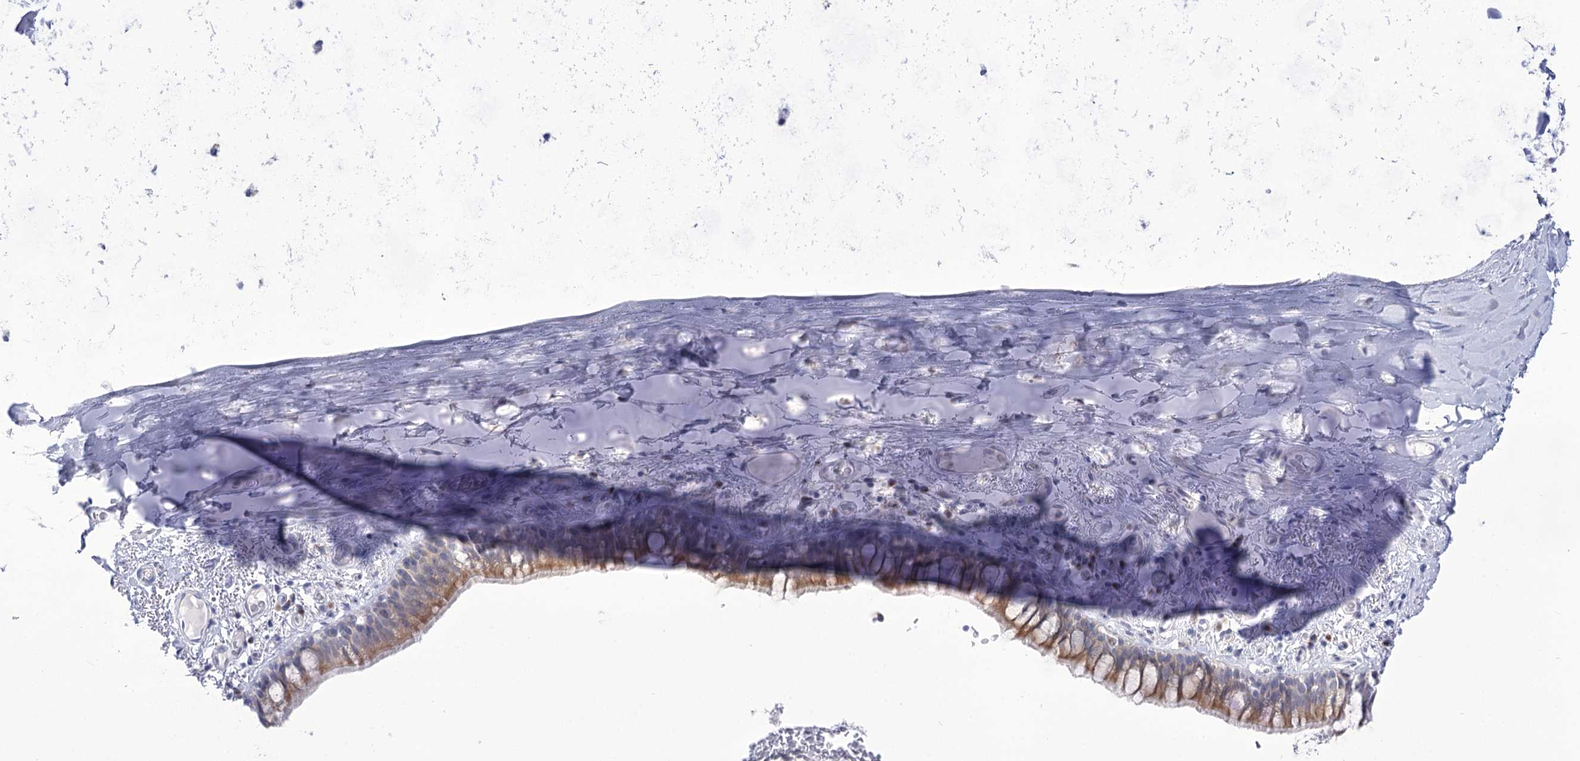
{"staining": {"intensity": "moderate", "quantity": ">75%", "location": "cytoplasmic/membranous"}, "tissue": "bronchus", "cell_type": "Respiratory epithelial cells", "image_type": "normal", "snomed": [{"axis": "morphology", "description": "Normal tissue, NOS"}, {"axis": "topography", "description": "Cartilage tissue"}, {"axis": "topography", "description": "Bronchus"}], "caption": "Moderate cytoplasmic/membranous protein positivity is identified in about >75% of respiratory epithelial cells in bronchus.", "gene": "BEND7", "patient": {"sex": "female", "age": 36}}